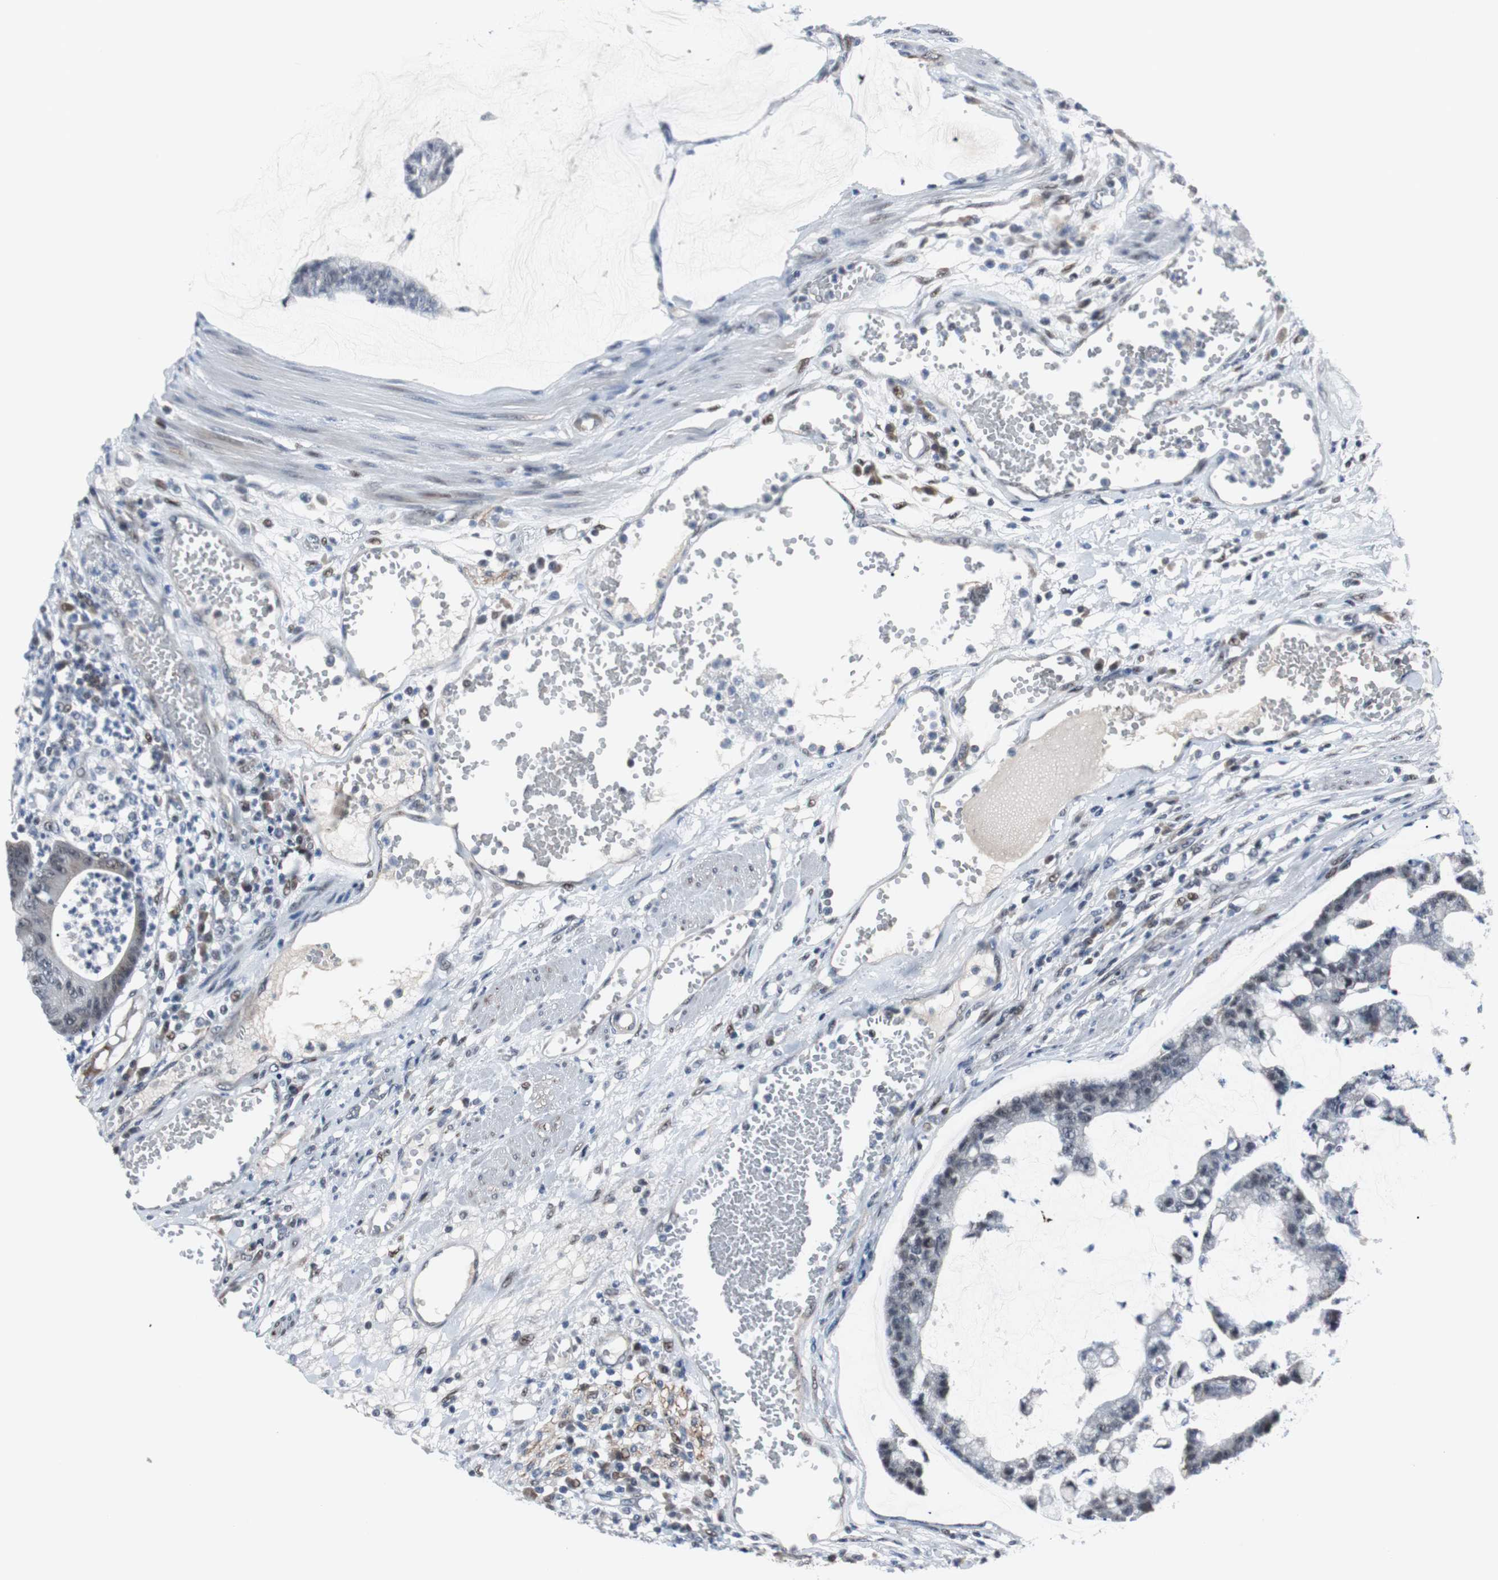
{"staining": {"intensity": "negative", "quantity": "none", "location": "none"}, "tissue": "colorectal cancer", "cell_type": "Tumor cells", "image_type": "cancer", "snomed": [{"axis": "morphology", "description": "Adenocarcinoma, NOS"}, {"axis": "topography", "description": "Colon"}], "caption": "Photomicrograph shows no protein expression in tumor cells of colorectal cancer (adenocarcinoma) tissue.", "gene": "ZHX2", "patient": {"sex": "female", "age": 84}}